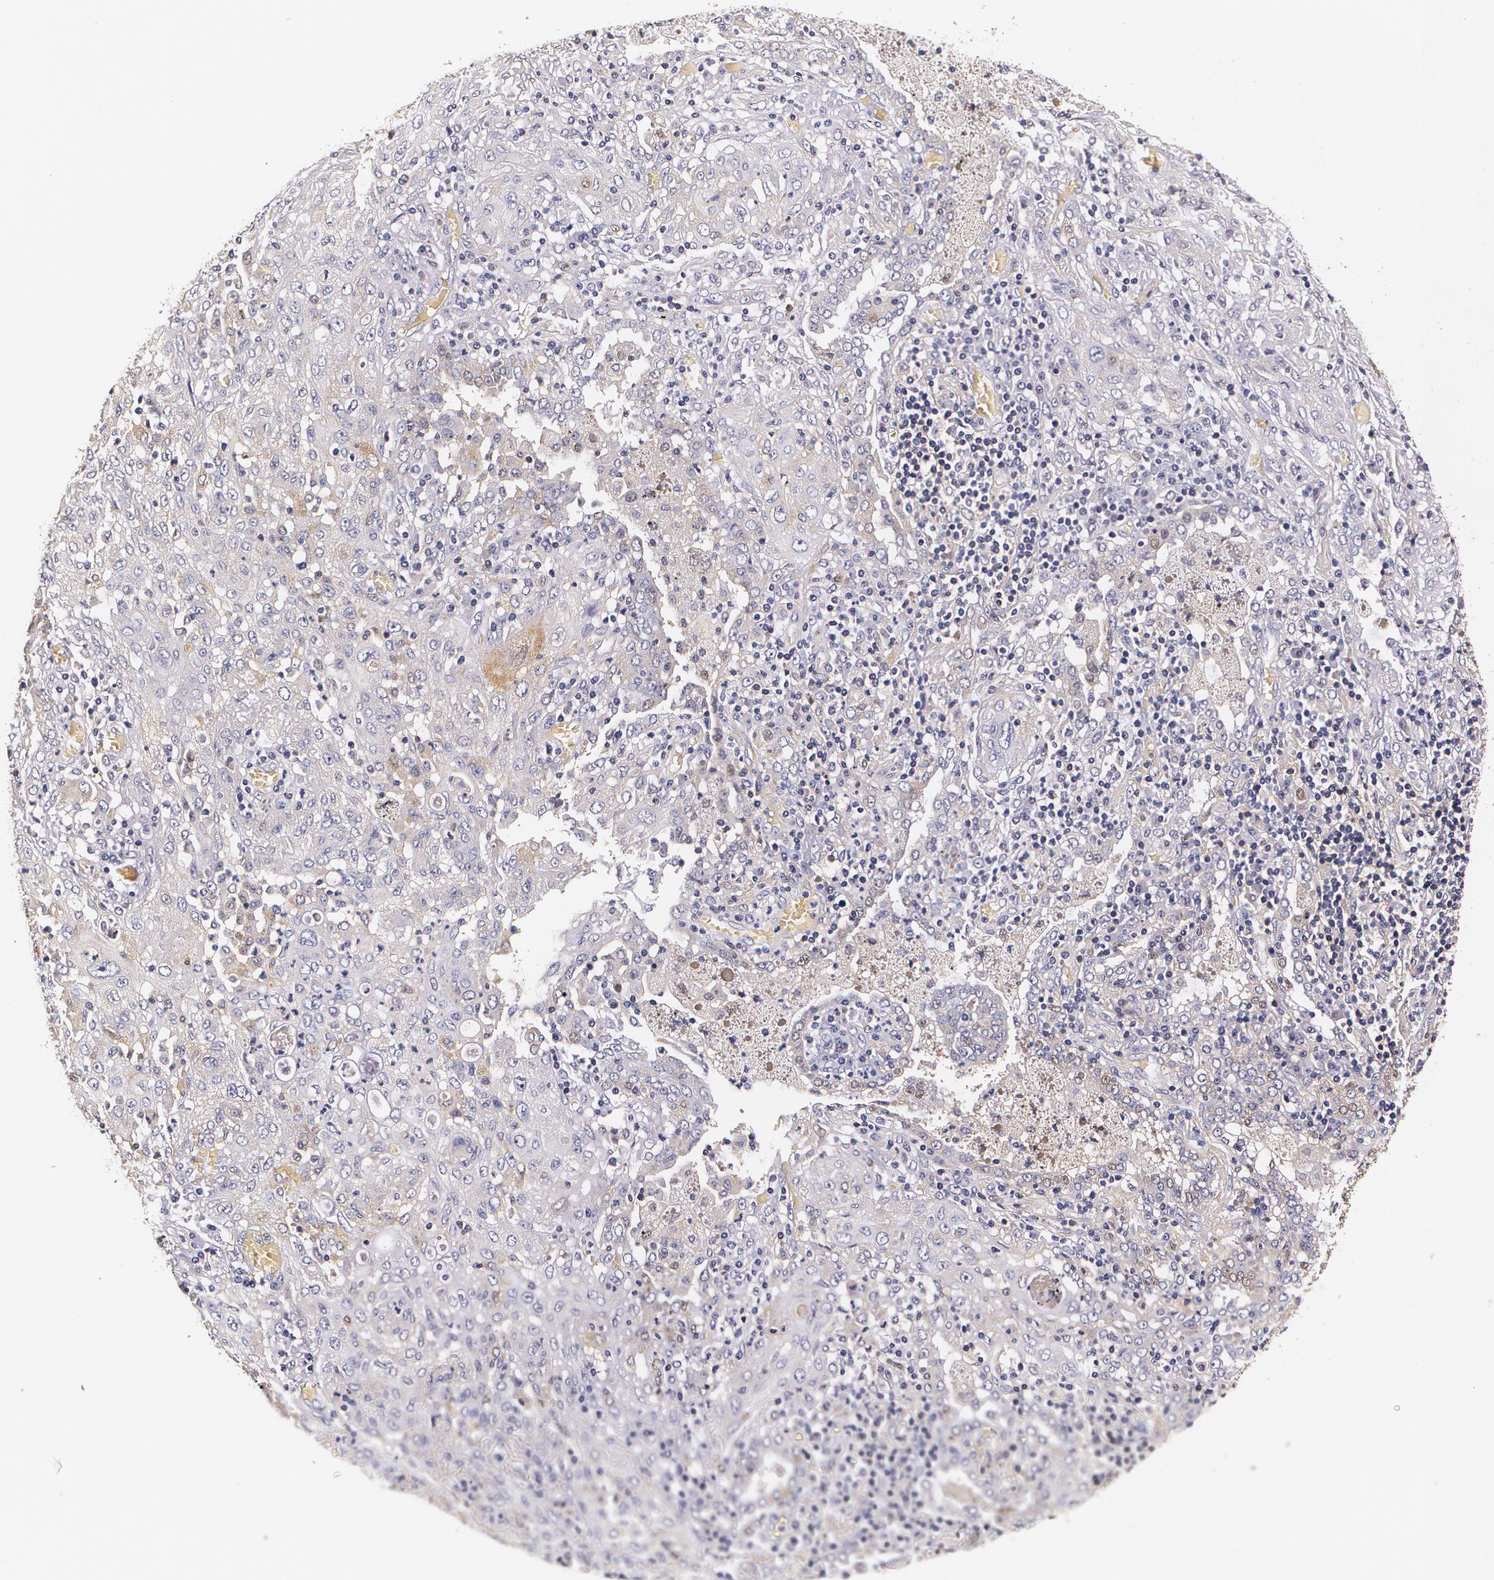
{"staining": {"intensity": "negative", "quantity": "none", "location": "none"}, "tissue": "lung cancer", "cell_type": "Tumor cells", "image_type": "cancer", "snomed": [{"axis": "morphology", "description": "Squamous cell carcinoma, NOS"}, {"axis": "topography", "description": "Lung"}], "caption": "Tumor cells show no significant protein positivity in lung cancer (squamous cell carcinoma).", "gene": "TTR", "patient": {"sex": "female", "age": 47}}